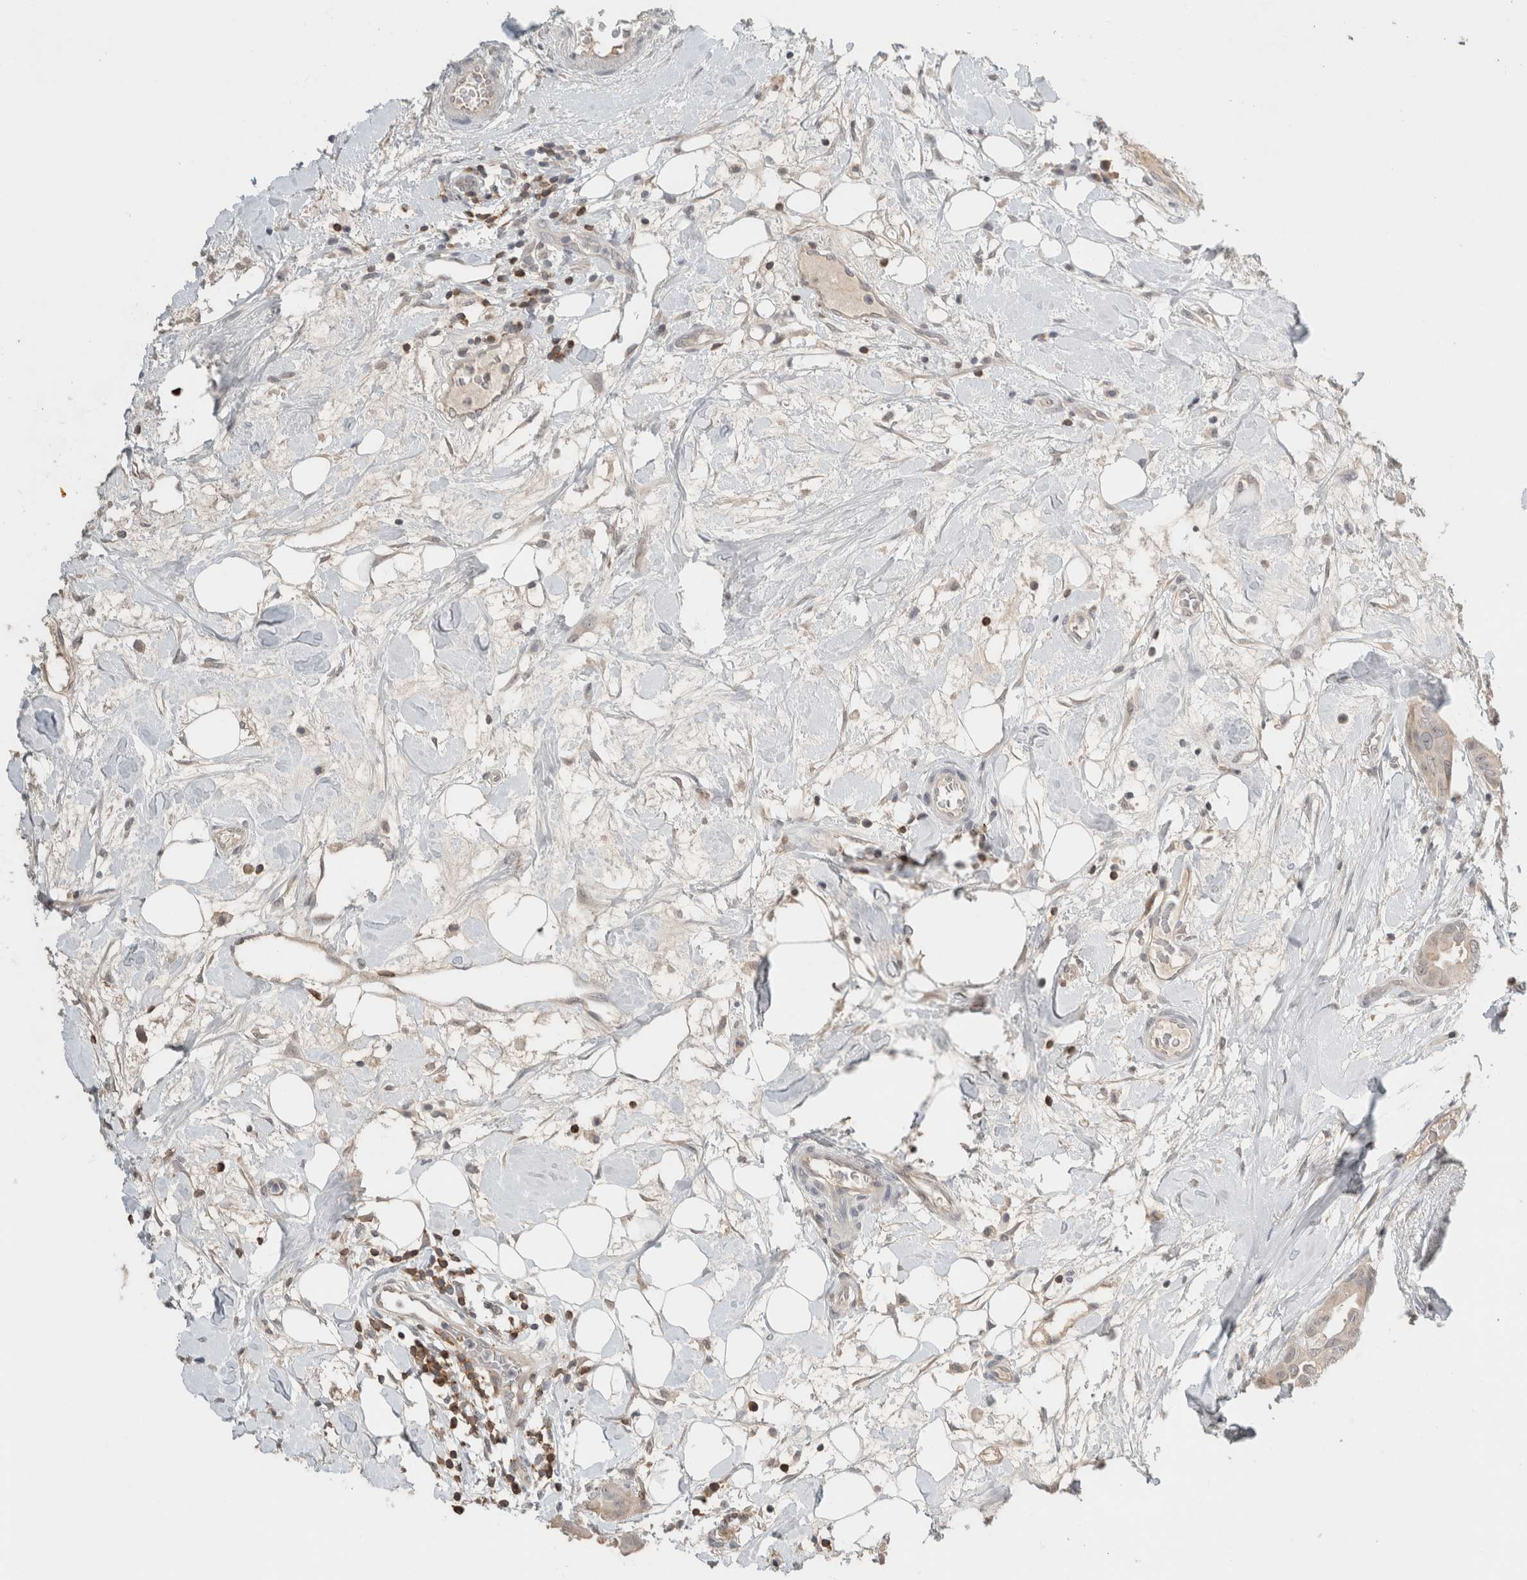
{"staining": {"intensity": "negative", "quantity": "none", "location": "none"}, "tissue": "breast cancer", "cell_type": "Tumor cells", "image_type": "cancer", "snomed": [{"axis": "morphology", "description": "Duct carcinoma"}, {"axis": "topography", "description": "Breast"}], "caption": "Immunohistochemical staining of breast cancer (invasive ductal carcinoma) shows no significant staining in tumor cells.", "gene": "TRAT1", "patient": {"sex": "female", "age": 40}}